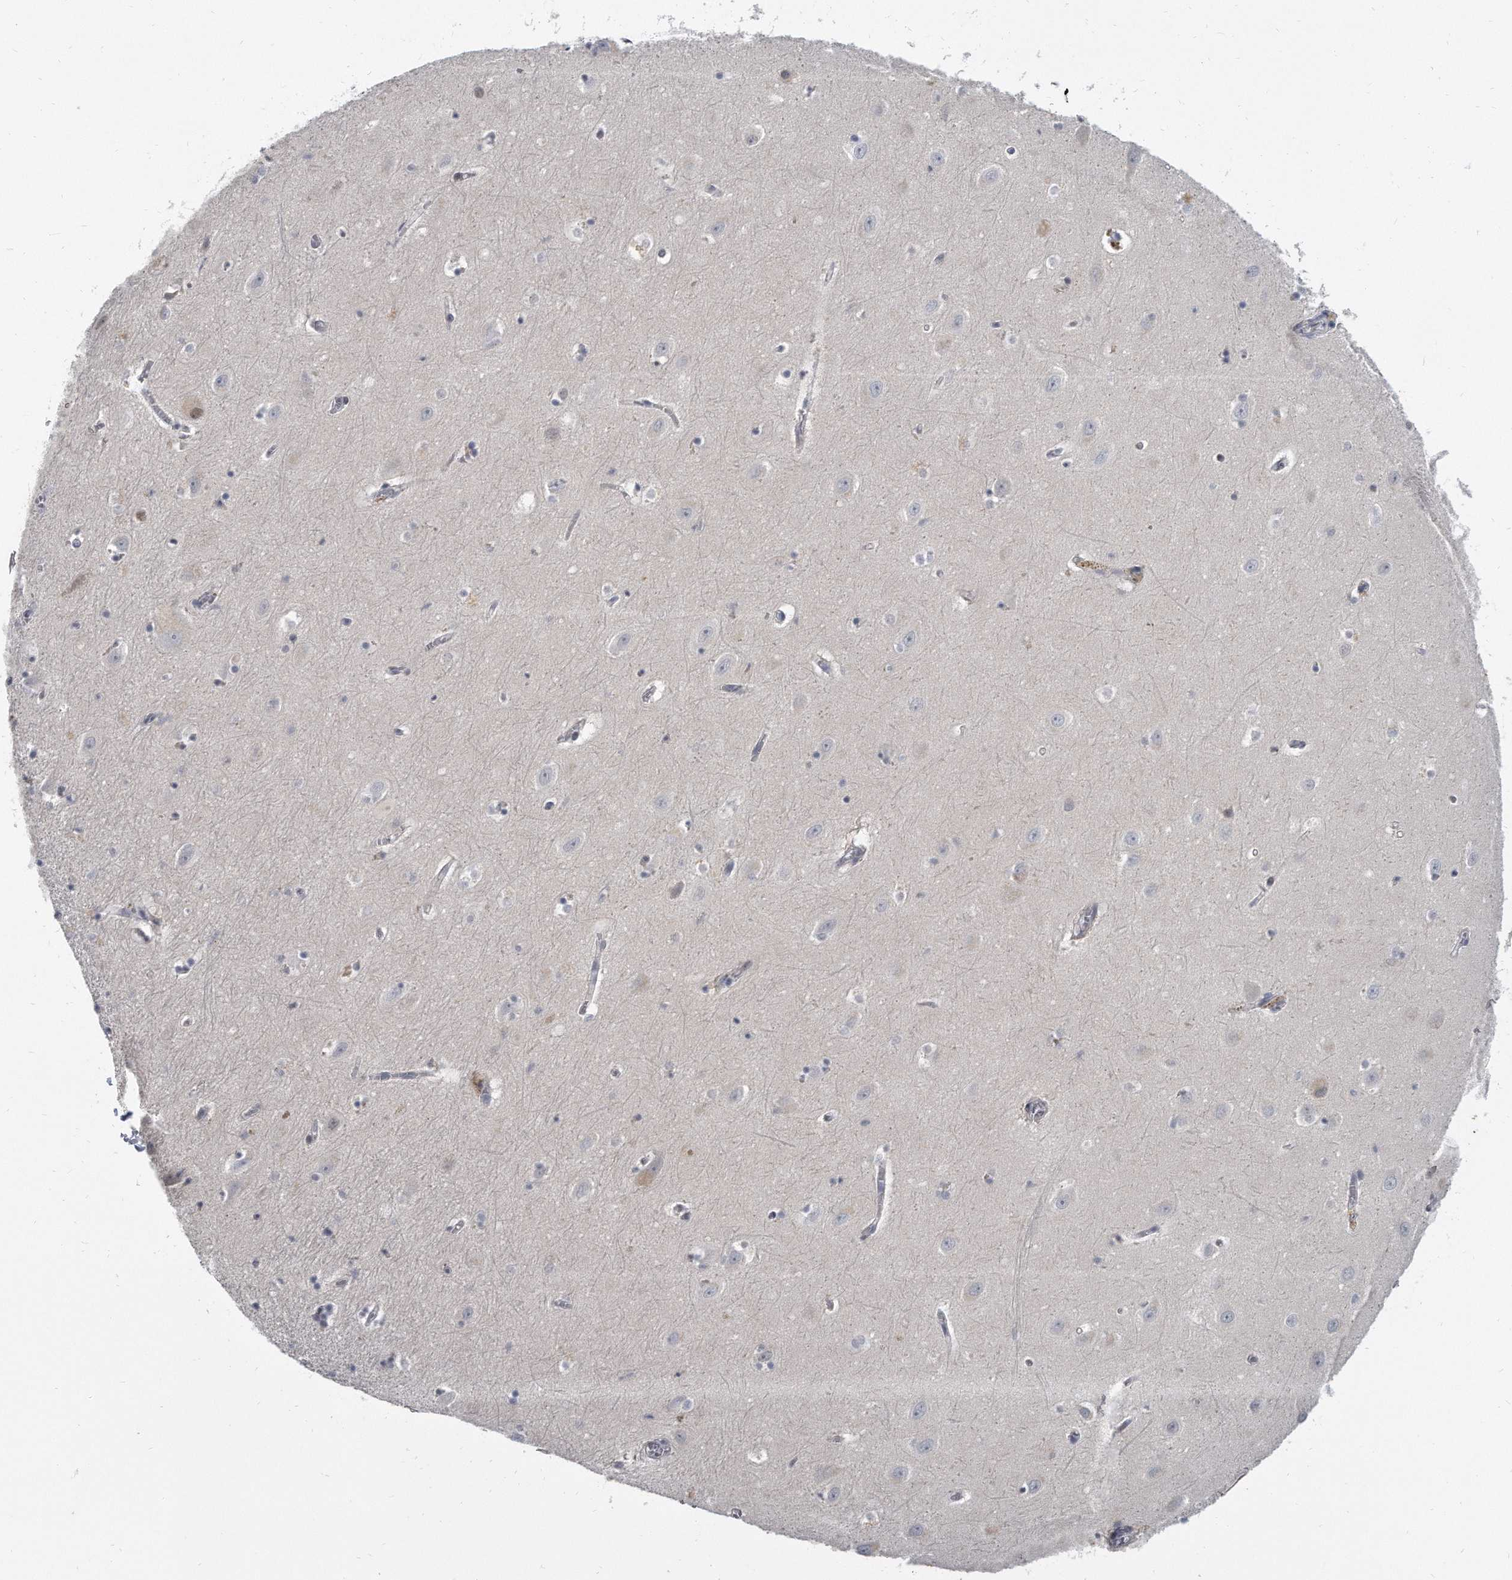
{"staining": {"intensity": "negative", "quantity": "none", "location": "none"}, "tissue": "hippocampus", "cell_type": "Glial cells", "image_type": "normal", "snomed": [{"axis": "morphology", "description": "Normal tissue, NOS"}, {"axis": "topography", "description": "Hippocampus"}], "caption": "Immunohistochemistry (IHC) photomicrograph of unremarkable human hippocampus stained for a protein (brown), which shows no positivity in glial cells.", "gene": "TFCP2L1", "patient": {"sex": "female", "age": 64}}